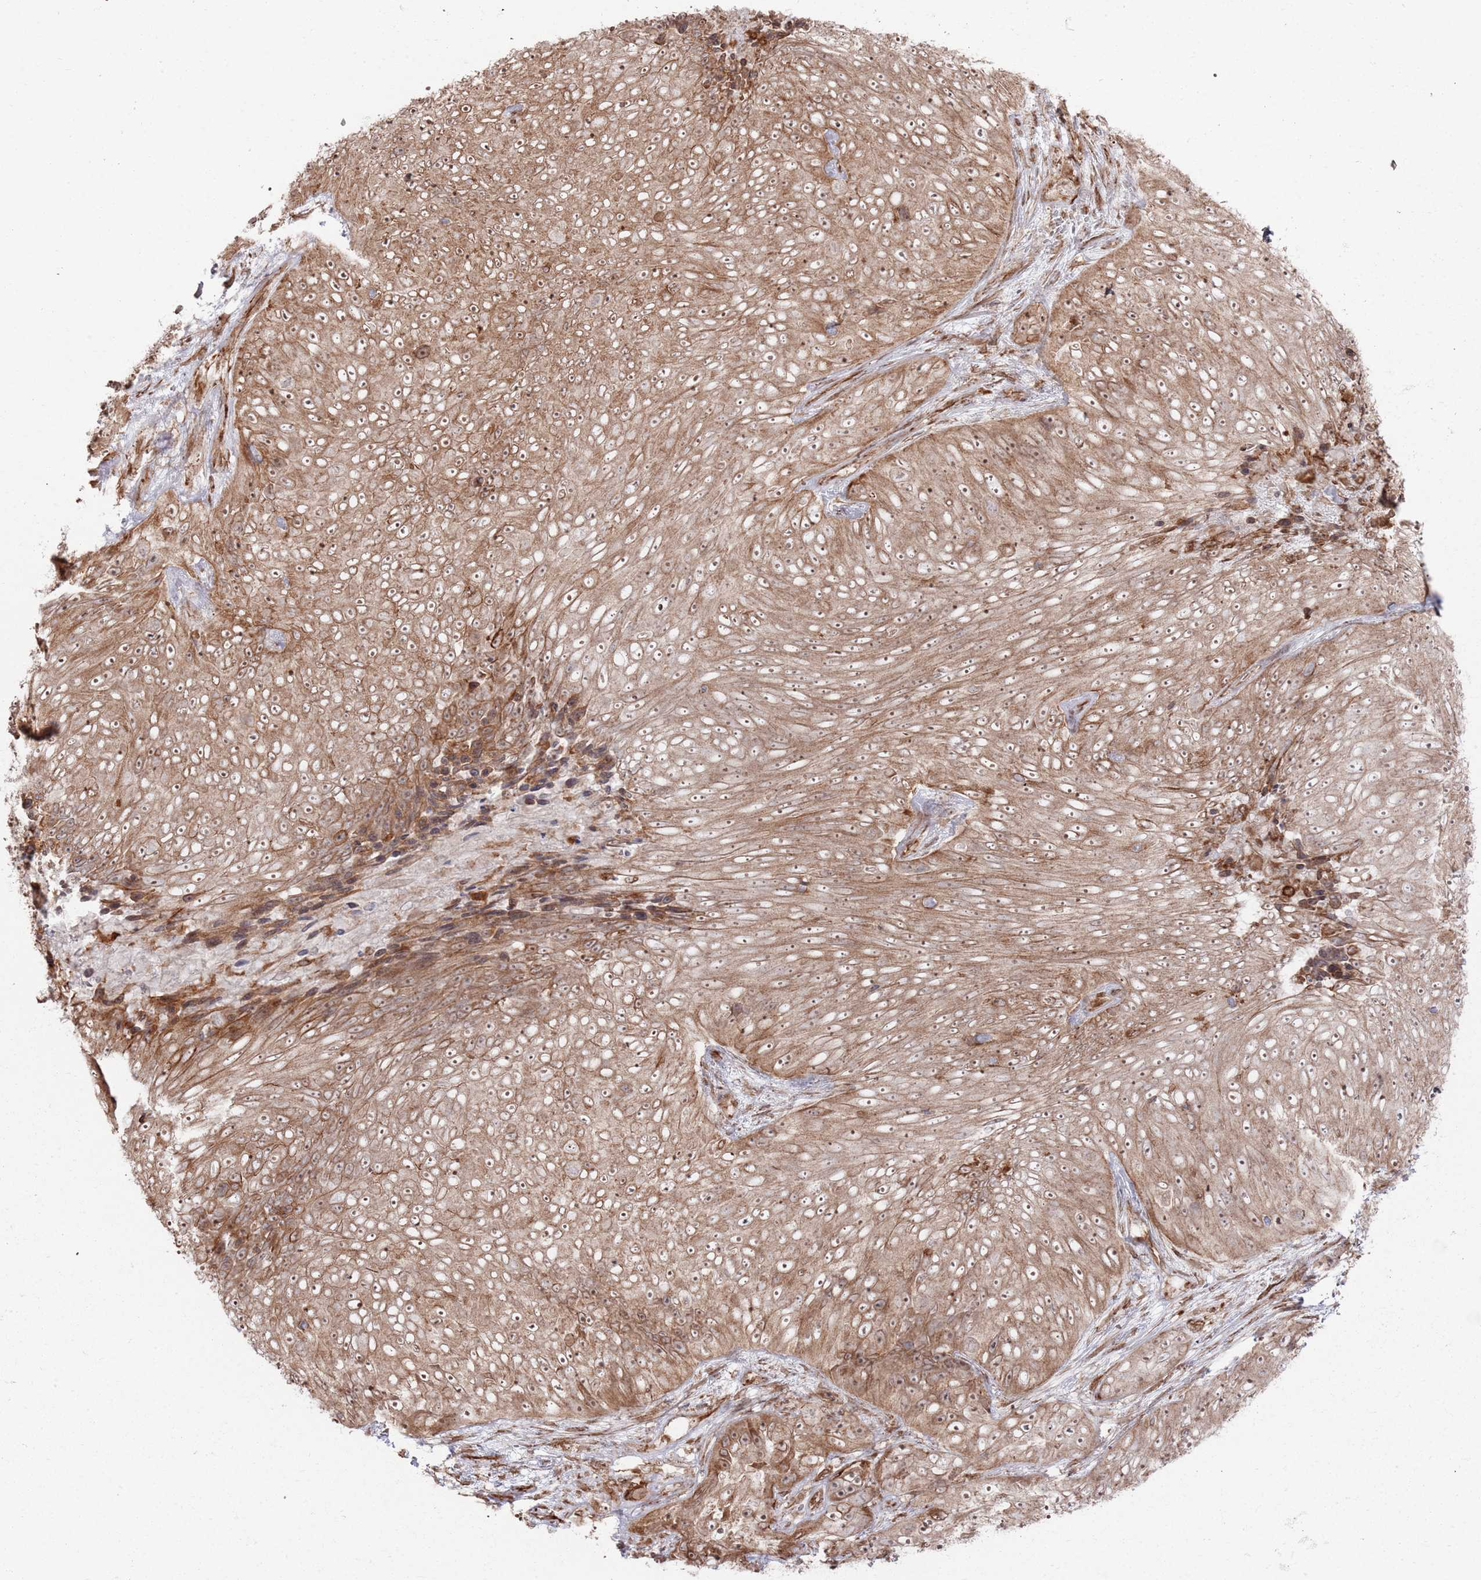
{"staining": {"intensity": "moderate", "quantity": ">75%", "location": "cytoplasmic/membranous,nuclear"}, "tissue": "skin cancer", "cell_type": "Tumor cells", "image_type": "cancer", "snomed": [{"axis": "morphology", "description": "Squamous cell carcinoma, NOS"}, {"axis": "topography", "description": "Skin"}], "caption": "Immunohistochemical staining of squamous cell carcinoma (skin) displays medium levels of moderate cytoplasmic/membranous and nuclear staining in approximately >75% of tumor cells.", "gene": "PHF21A", "patient": {"sex": "female", "age": 87}}